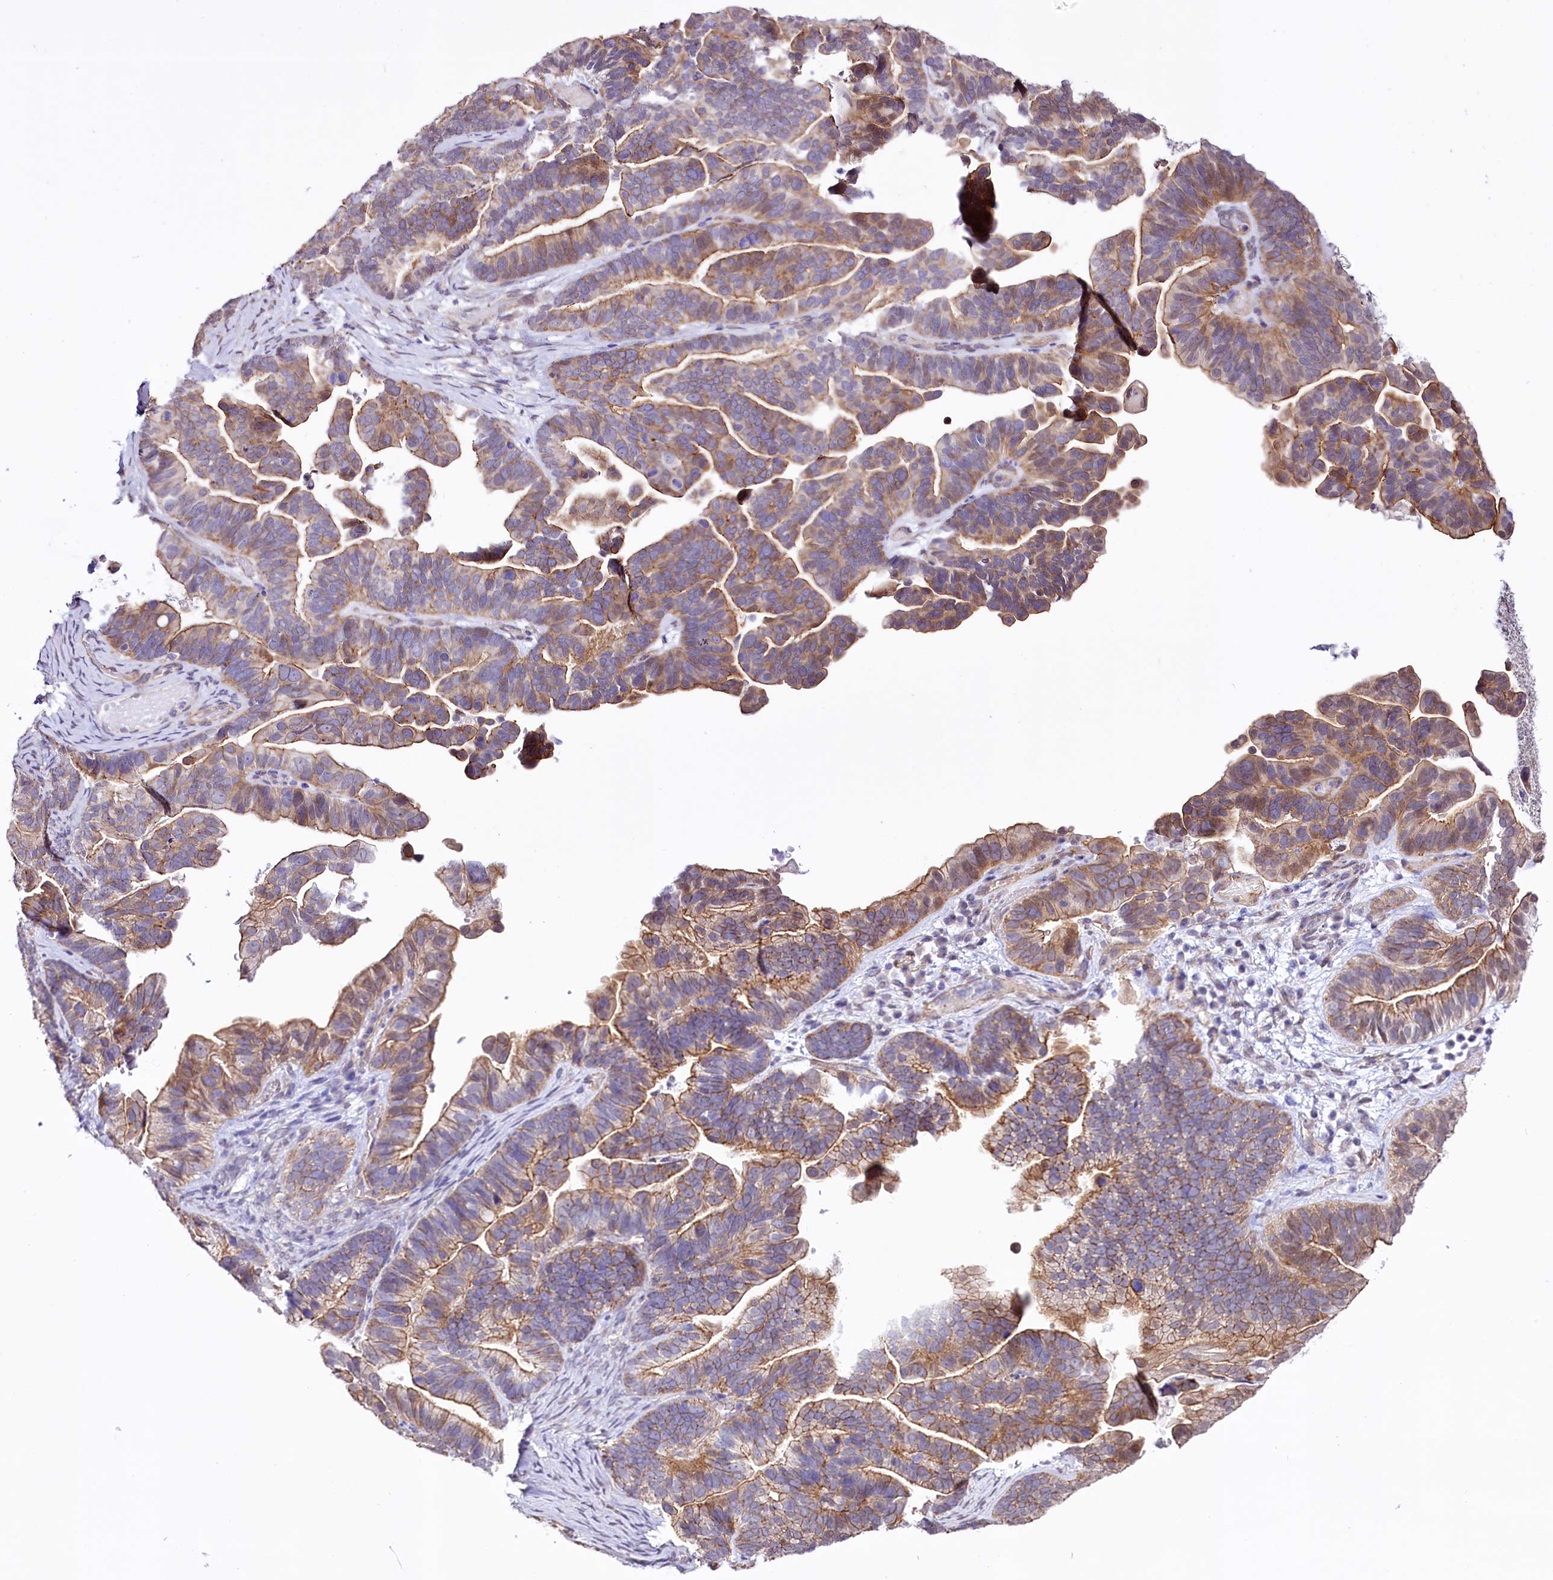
{"staining": {"intensity": "moderate", "quantity": ">75%", "location": "cytoplasmic/membranous"}, "tissue": "ovarian cancer", "cell_type": "Tumor cells", "image_type": "cancer", "snomed": [{"axis": "morphology", "description": "Cystadenocarcinoma, serous, NOS"}, {"axis": "topography", "description": "Ovary"}], "caption": "Protein analysis of ovarian cancer tissue shows moderate cytoplasmic/membranous expression in about >75% of tumor cells. (DAB IHC with brightfield microscopy, high magnification).", "gene": "ST7", "patient": {"sex": "female", "age": 56}}